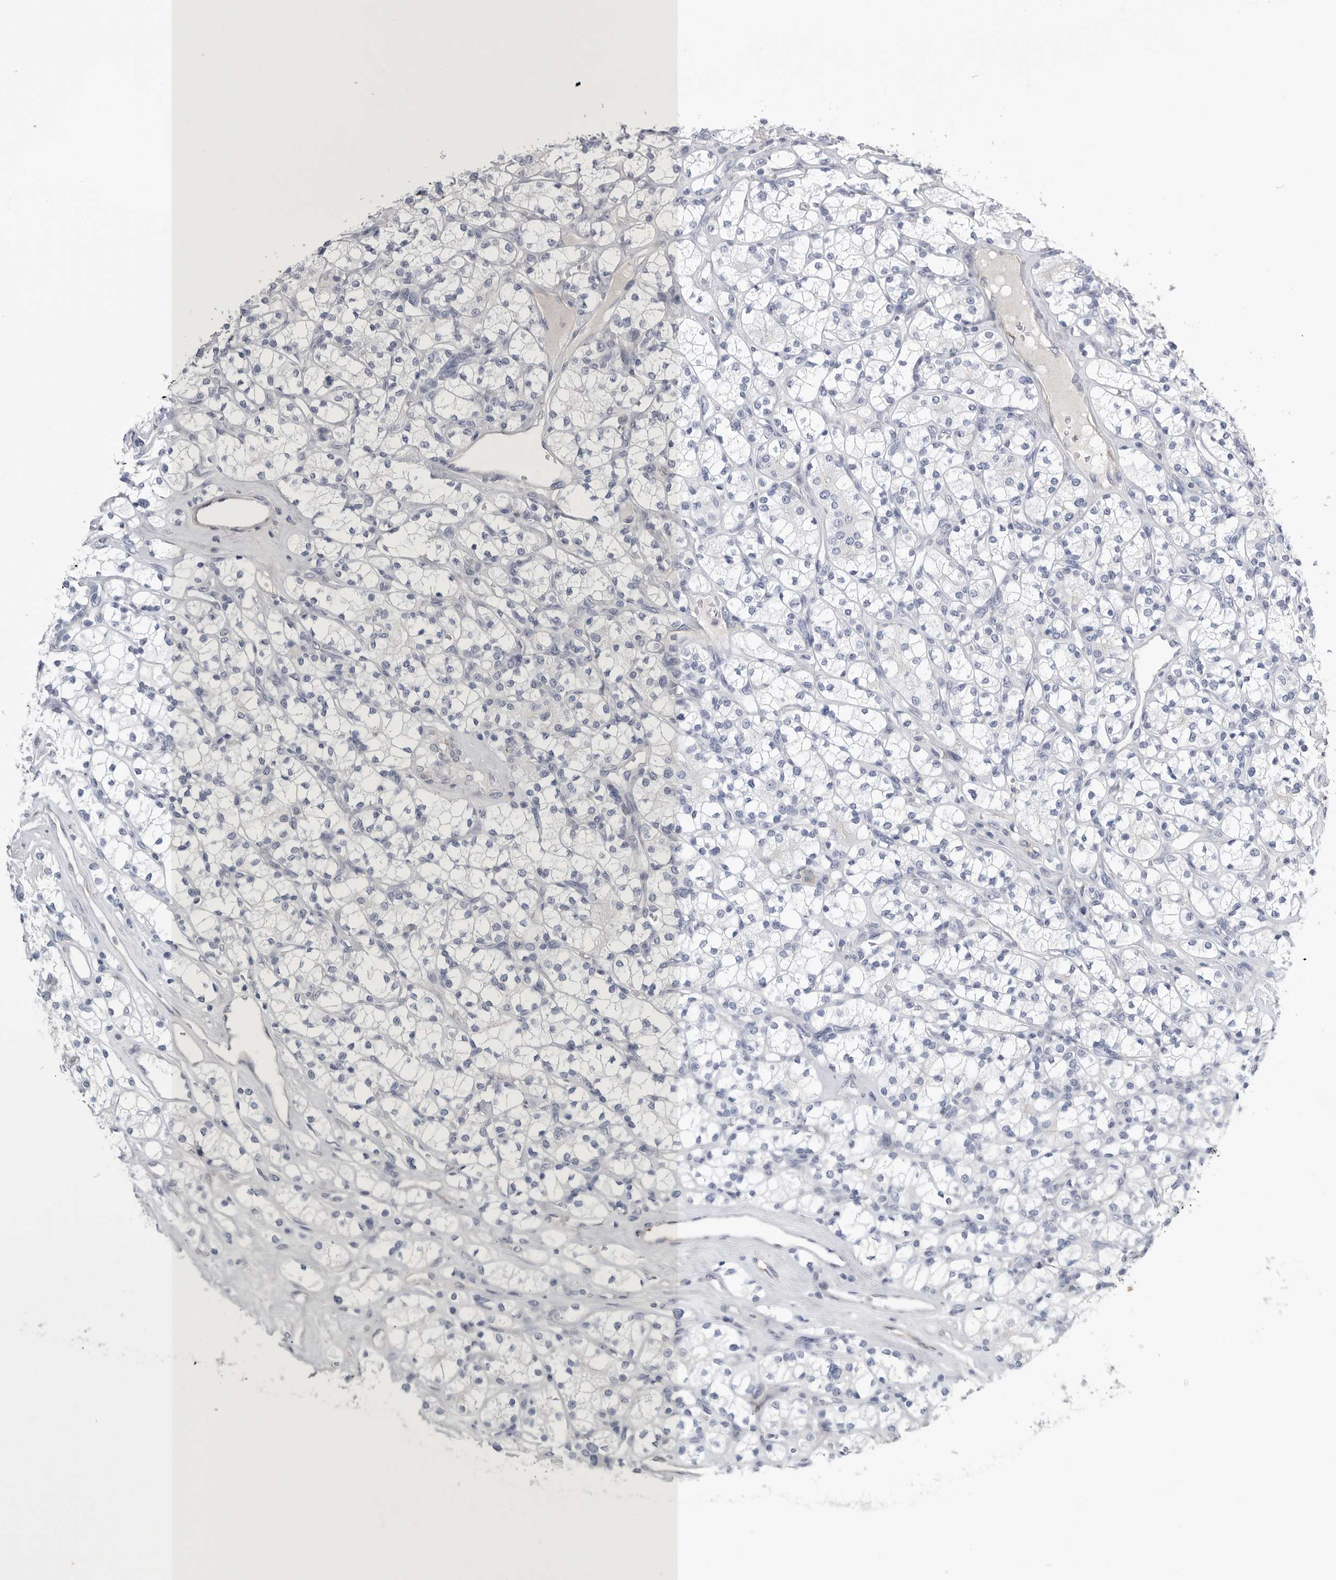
{"staining": {"intensity": "negative", "quantity": "none", "location": "none"}, "tissue": "renal cancer", "cell_type": "Tumor cells", "image_type": "cancer", "snomed": [{"axis": "morphology", "description": "Adenocarcinoma, NOS"}, {"axis": "topography", "description": "Kidney"}], "caption": "The image displays no staining of tumor cells in renal cancer (adenocarcinoma). (Brightfield microscopy of DAB (3,3'-diaminobenzidine) IHC at high magnification).", "gene": "TIMP1", "patient": {"sex": "male", "age": 77}}